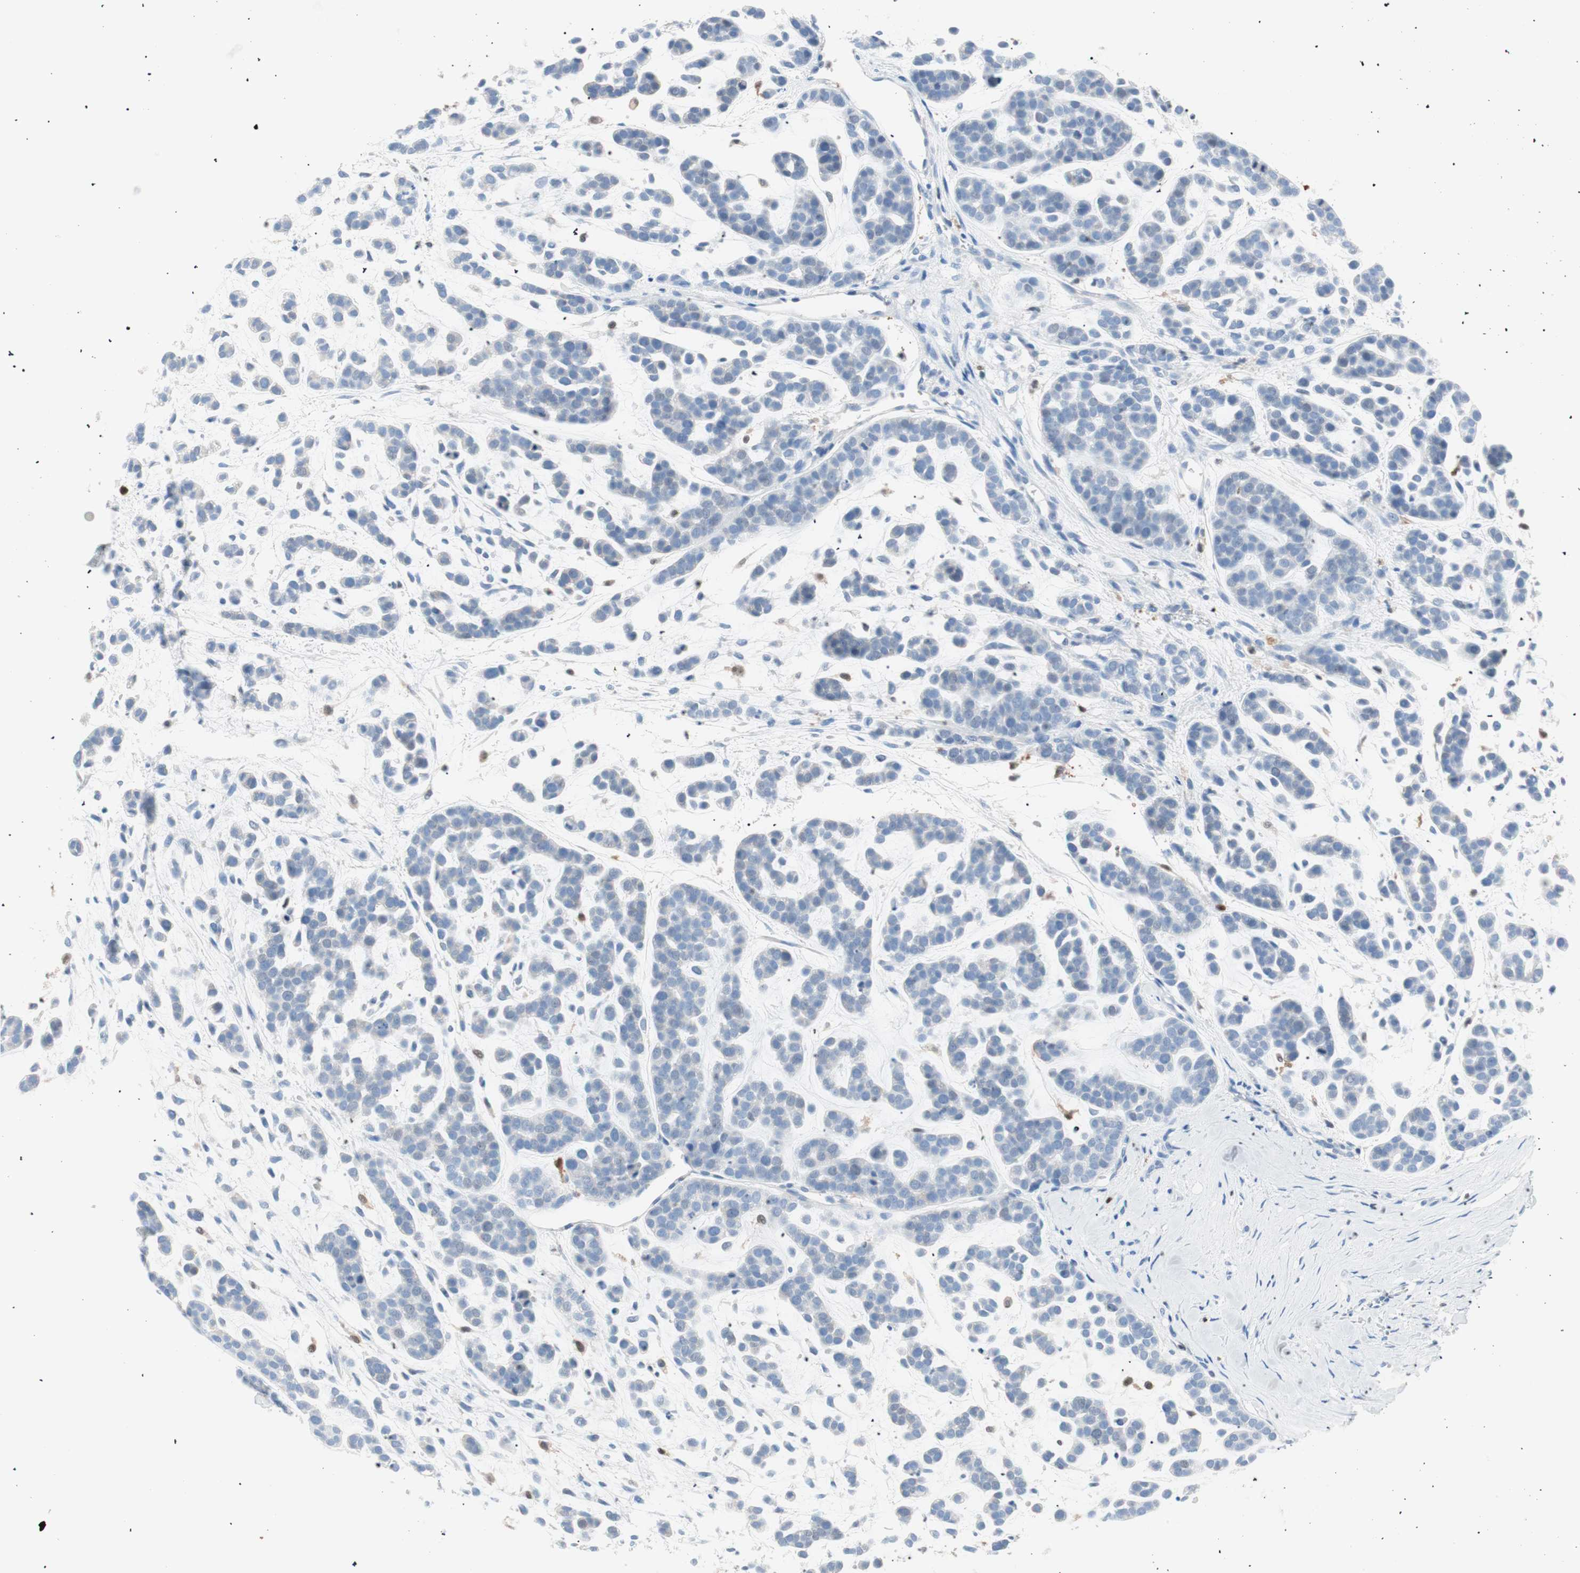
{"staining": {"intensity": "negative", "quantity": "none", "location": "none"}, "tissue": "head and neck cancer", "cell_type": "Tumor cells", "image_type": "cancer", "snomed": [{"axis": "morphology", "description": "Adenocarcinoma, NOS"}, {"axis": "morphology", "description": "Adenoma, NOS"}, {"axis": "topography", "description": "Head-Neck"}], "caption": "A micrograph of head and neck cancer (adenoma) stained for a protein displays no brown staining in tumor cells.", "gene": "IL18", "patient": {"sex": "female", "age": 55}}